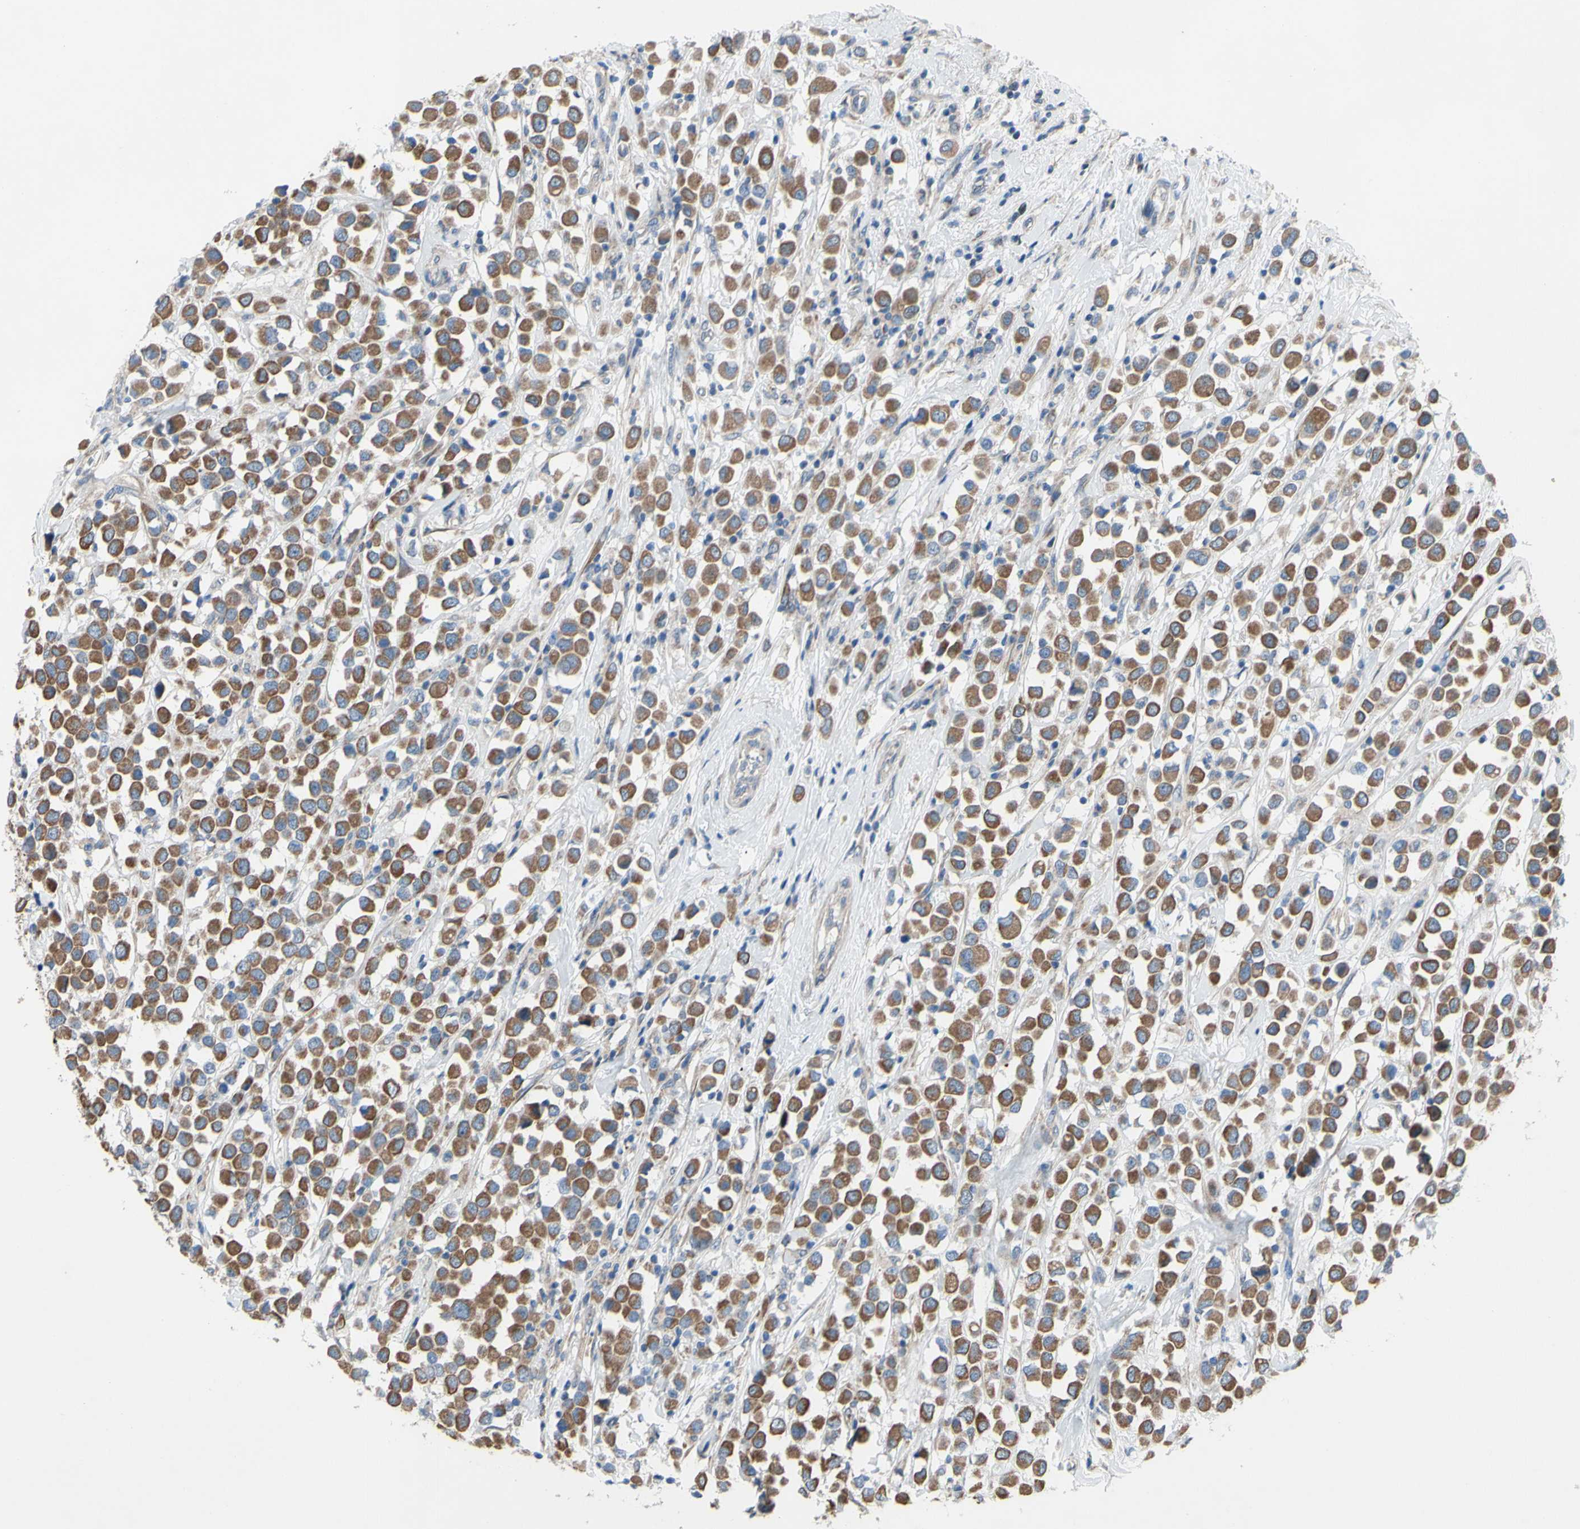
{"staining": {"intensity": "moderate", "quantity": ">75%", "location": "cytoplasmic/membranous"}, "tissue": "breast cancer", "cell_type": "Tumor cells", "image_type": "cancer", "snomed": [{"axis": "morphology", "description": "Duct carcinoma"}, {"axis": "topography", "description": "Breast"}], "caption": "Immunohistochemical staining of human breast intraductal carcinoma displays medium levels of moderate cytoplasmic/membranous staining in about >75% of tumor cells.", "gene": "GRAMD2B", "patient": {"sex": "female", "age": 61}}